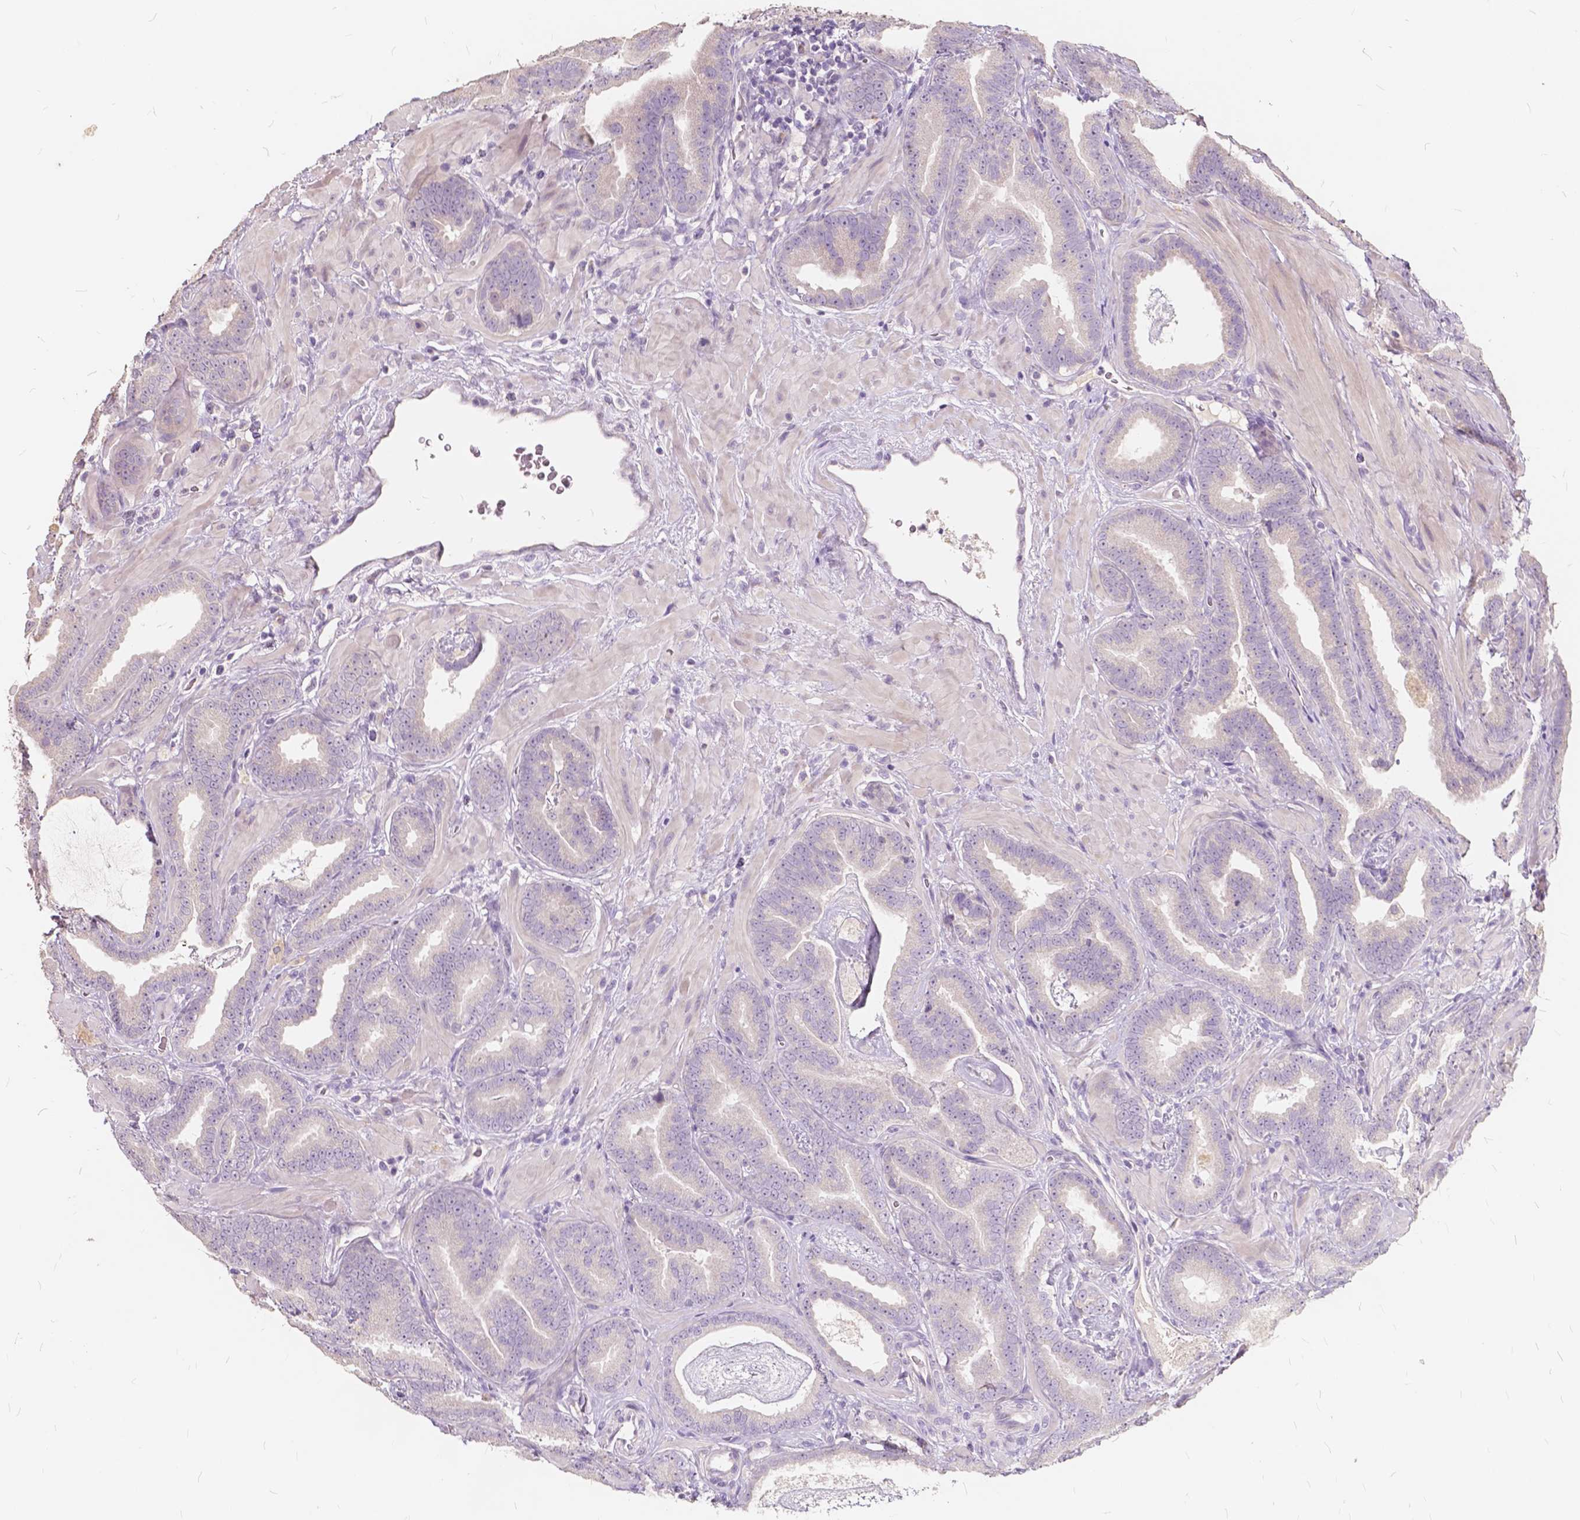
{"staining": {"intensity": "negative", "quantity": "none", "location": "none"}, "tissue": "prostate cancer", "cell_type": "Tumor cells", "image_type": "cancer", "snomed": [{"axis": "morphology", "description": "Adenocarcinoma, Low grade"}, {"axis": "topography", "description": "Prostate"}], "caption": "IHC of low-grade adenocarcinoma (prostate) displays no staining in tumor cells.", "gene": "SLC7A8", "patient": {"sex": "male", "age": 63}}